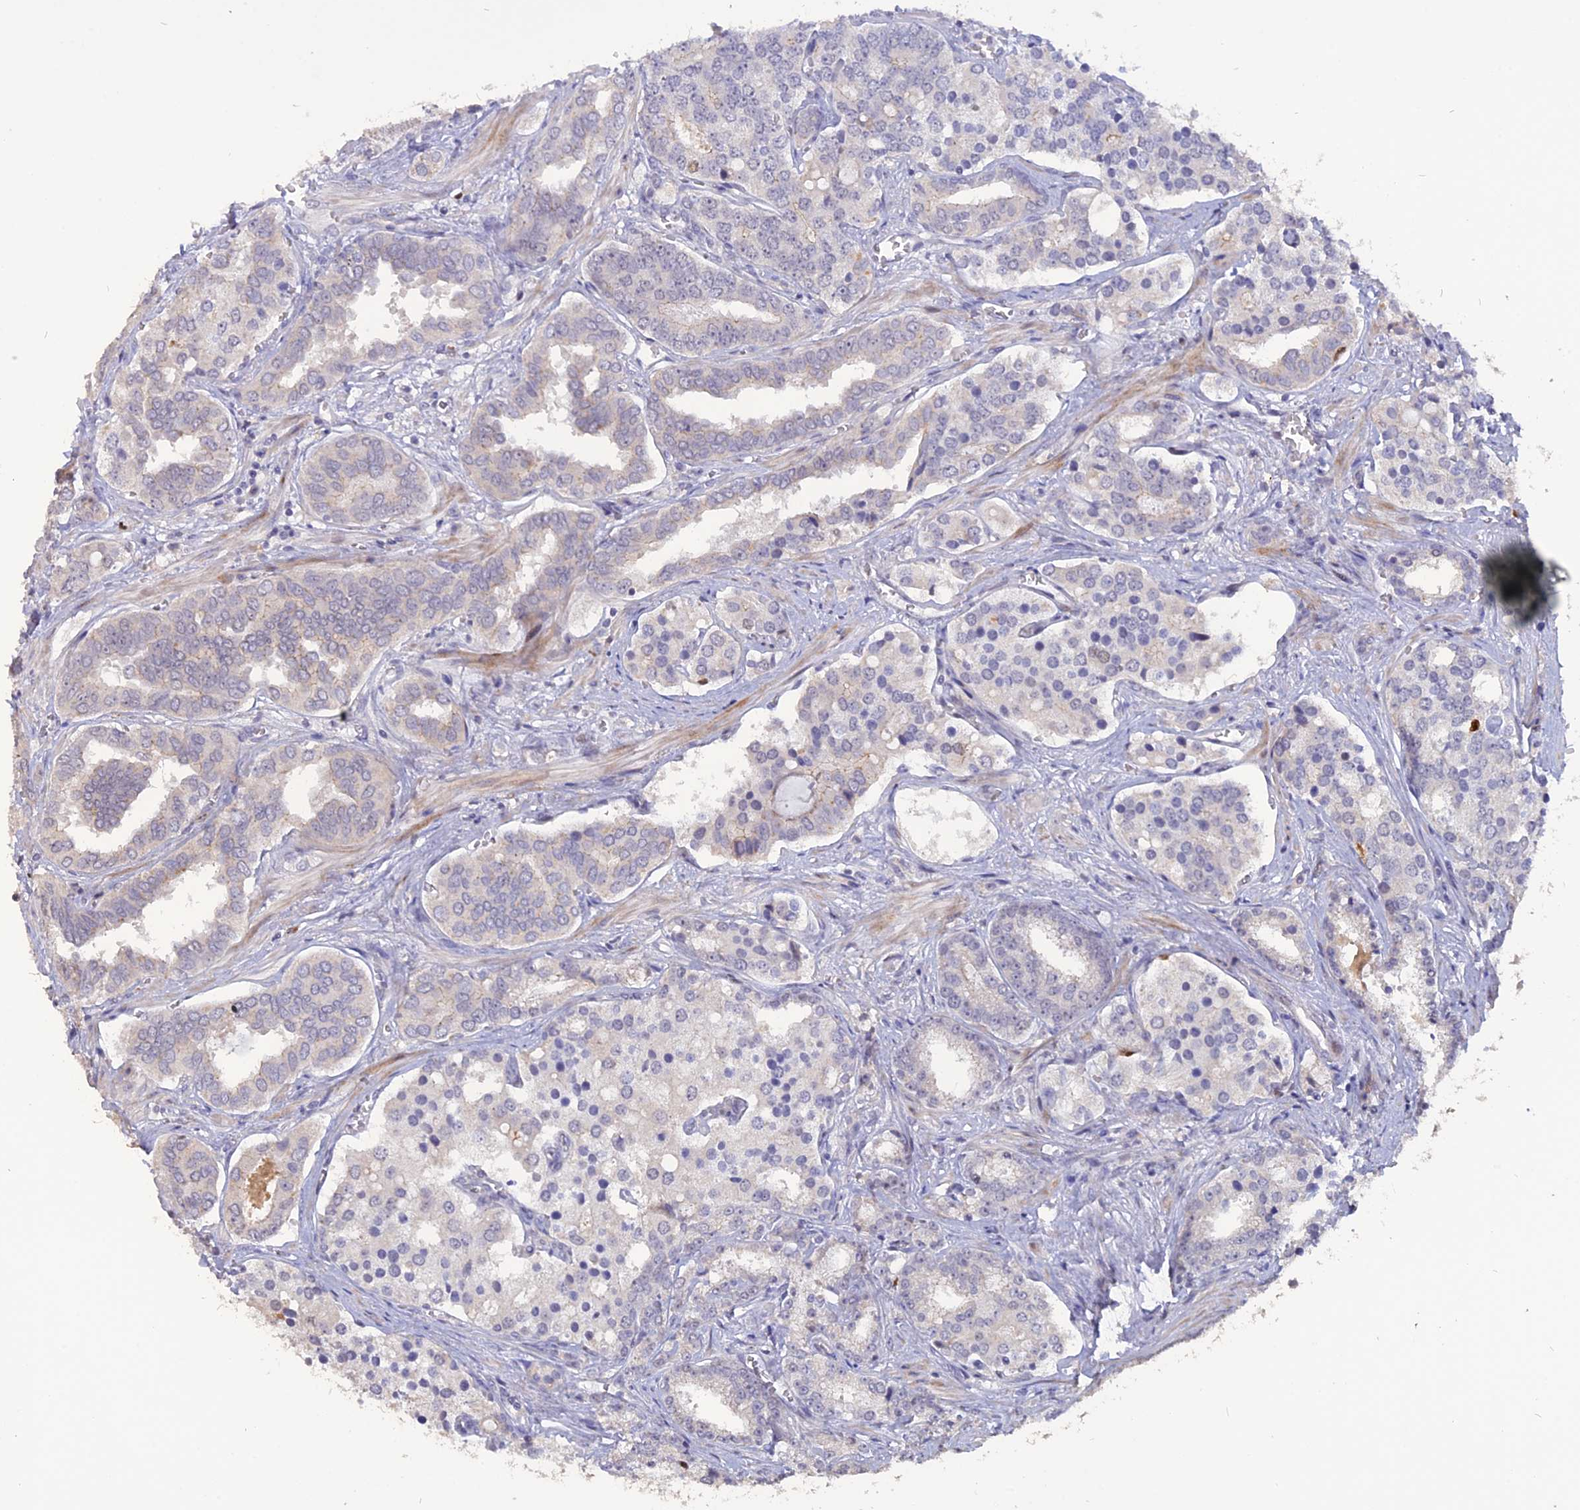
{"staining": {"intensity": "negative", "quantity": "none", "location": "none"}, "tissue": "prostate cancer", "cell_type": "Tumor cells", "image_type": "cancer", "snomed": [{"axis": "morphology", "description": "Adenocarcinoma, High grade"}, {"axis": "topography", "description": "Prostate"}], "caption": "DAB (3,3'-diaminobenzidine) immunohistochemical staining of human prostate cancer (adenocarcinoma (high-grade)) demonstrates no significant staining in tumor cells.", "gene": "TMEM263", "patient": {"sex": "male", "age": 67}}